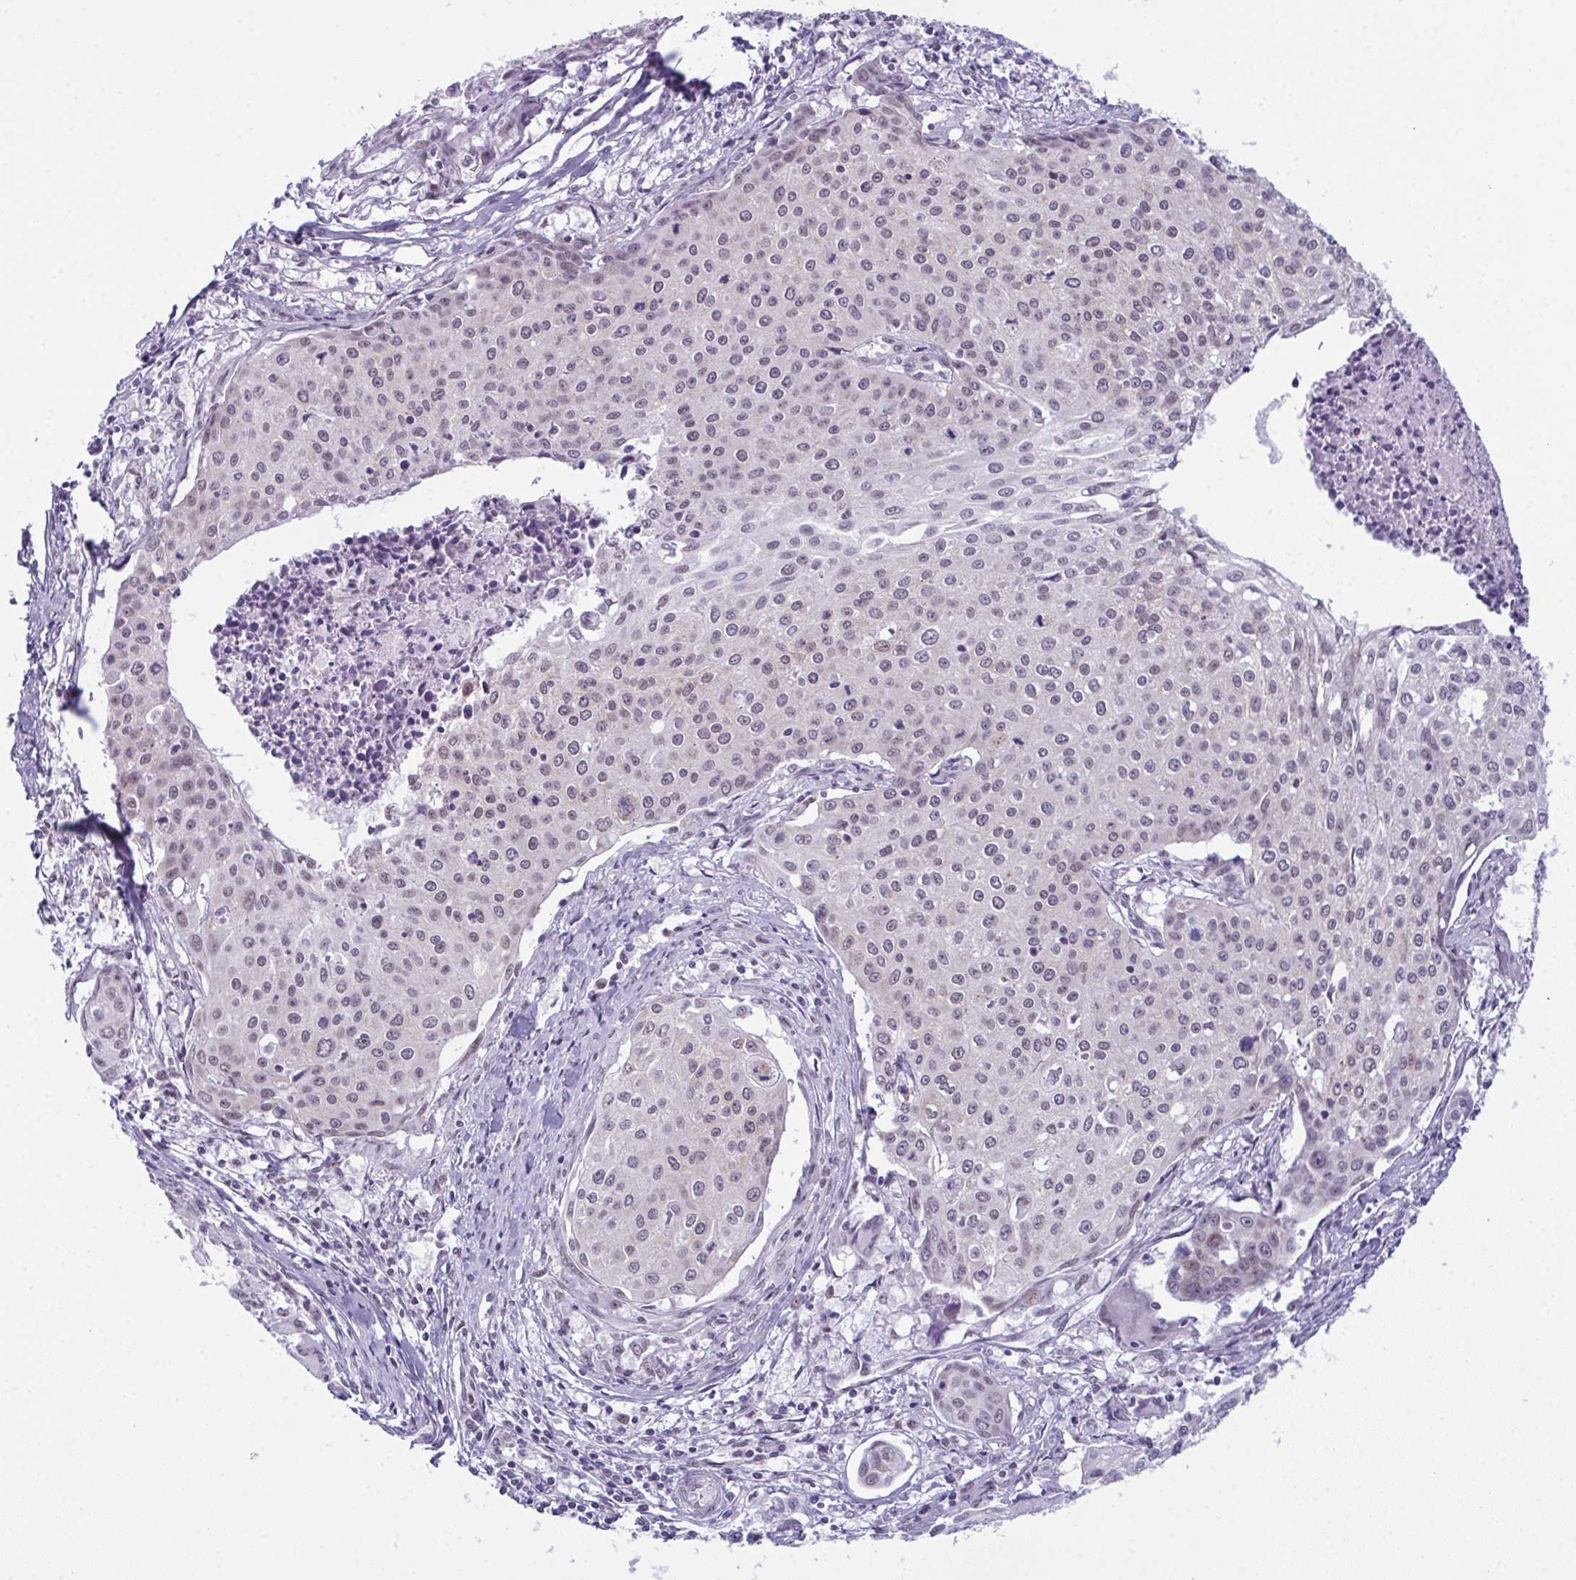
{"staining": {"intensity": "negative", "quantity": "none", "location": "none"}, "tissue": "cervical cancer", "cell_type": "Tumor cells", "image_type": "cancer", "snomed": [{"axis": "morphology", "description": "Squamous cell carcinoma, NOS"}, {"axis": "topography", "description": "Cervix"}], "caption": "Histopathology image shows no significant protein positivity in tumor cells of cervical squamous cell carcinoma. (Brightfield microscopy of DAB immunohistochemistry at high magnification).", "gene": "RBM7", "patient": {"sex": "female", "age": 38}}